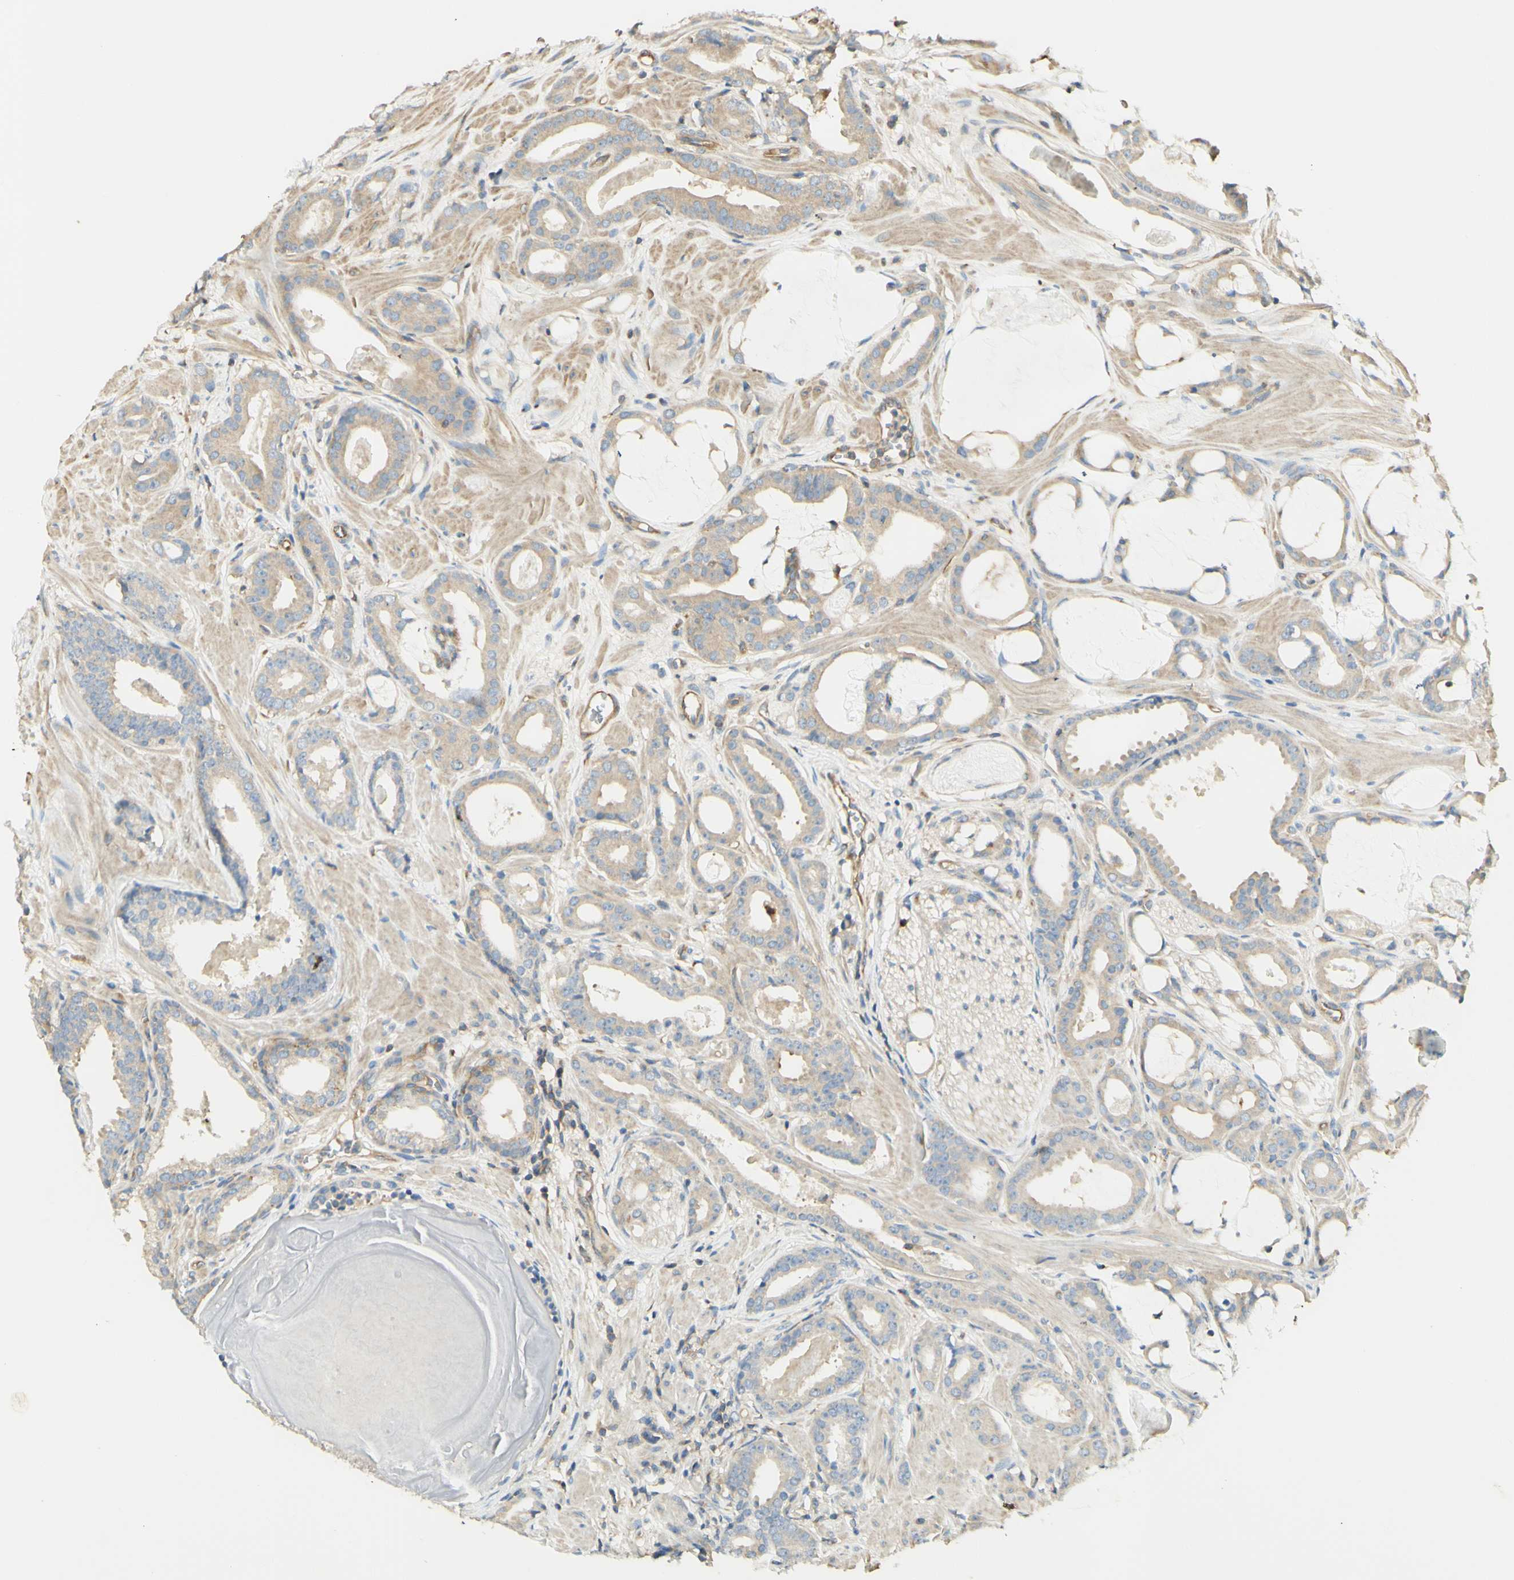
{"staining": {"intensity": "weak", "quantity": ">75%", "location": "cytoplasmic/membranous"}, "tissue": "prostate cancer", "cell_type": "Tumor cells", "image_type": "cancer", "snomed": [{"axis": "morphology", "description": "Adenocarcinoma, Low grade"}, {"axis": "topography", "description": "Prostate"}], "caption": "A photomicrograph of prostate cancer (adenocarcinoma (low-grade)) stained for a protein shows weak cytoplasmic/membranous brown staining in tumor cells.", "gene": "IKBKG", "patient": {"sex": "male", "age": 53}}